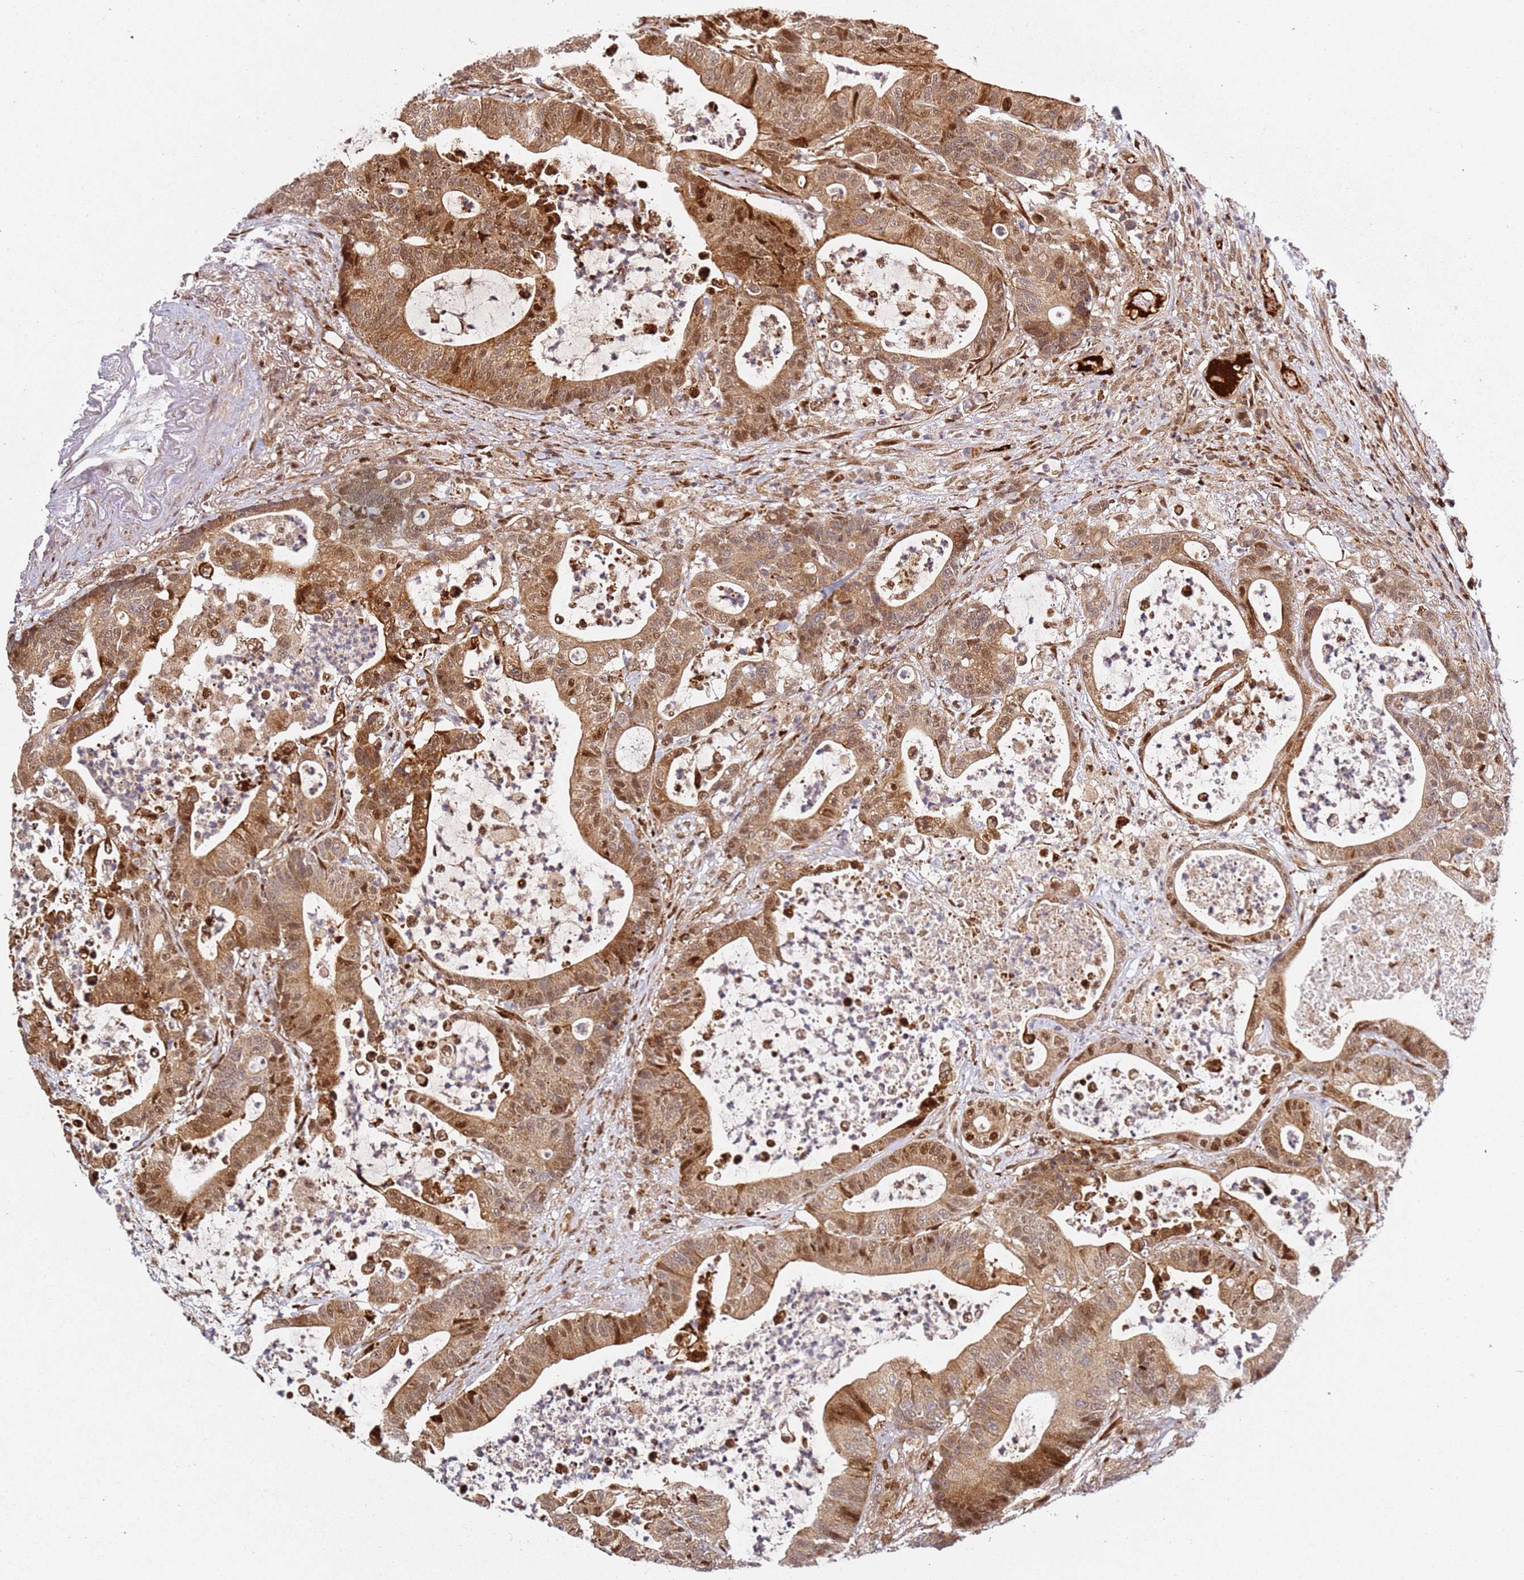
{"staining": {"intensity": "moderate", "quantity": ">75%", "location": "cytoplasmic/membranous,nuclear"}, "tissue": "colorectal cancer", "cell_type": "Tumor cells", "image_type": "cancer", "snomed": [{"axis": "morphology", "description": "Adenocarcinoma, NOS"}, {"axis": "topography", "description": "Colon"}], "caption": "Immunohistochemical staining of colorectal cancer demonstrates medium levels of moderate cytoplasmic/membranous and nuclear protein expression in approximately >75% of tumor cells.", "gene": "SMOX", "patient": {"sex": "female", "age": 84}}